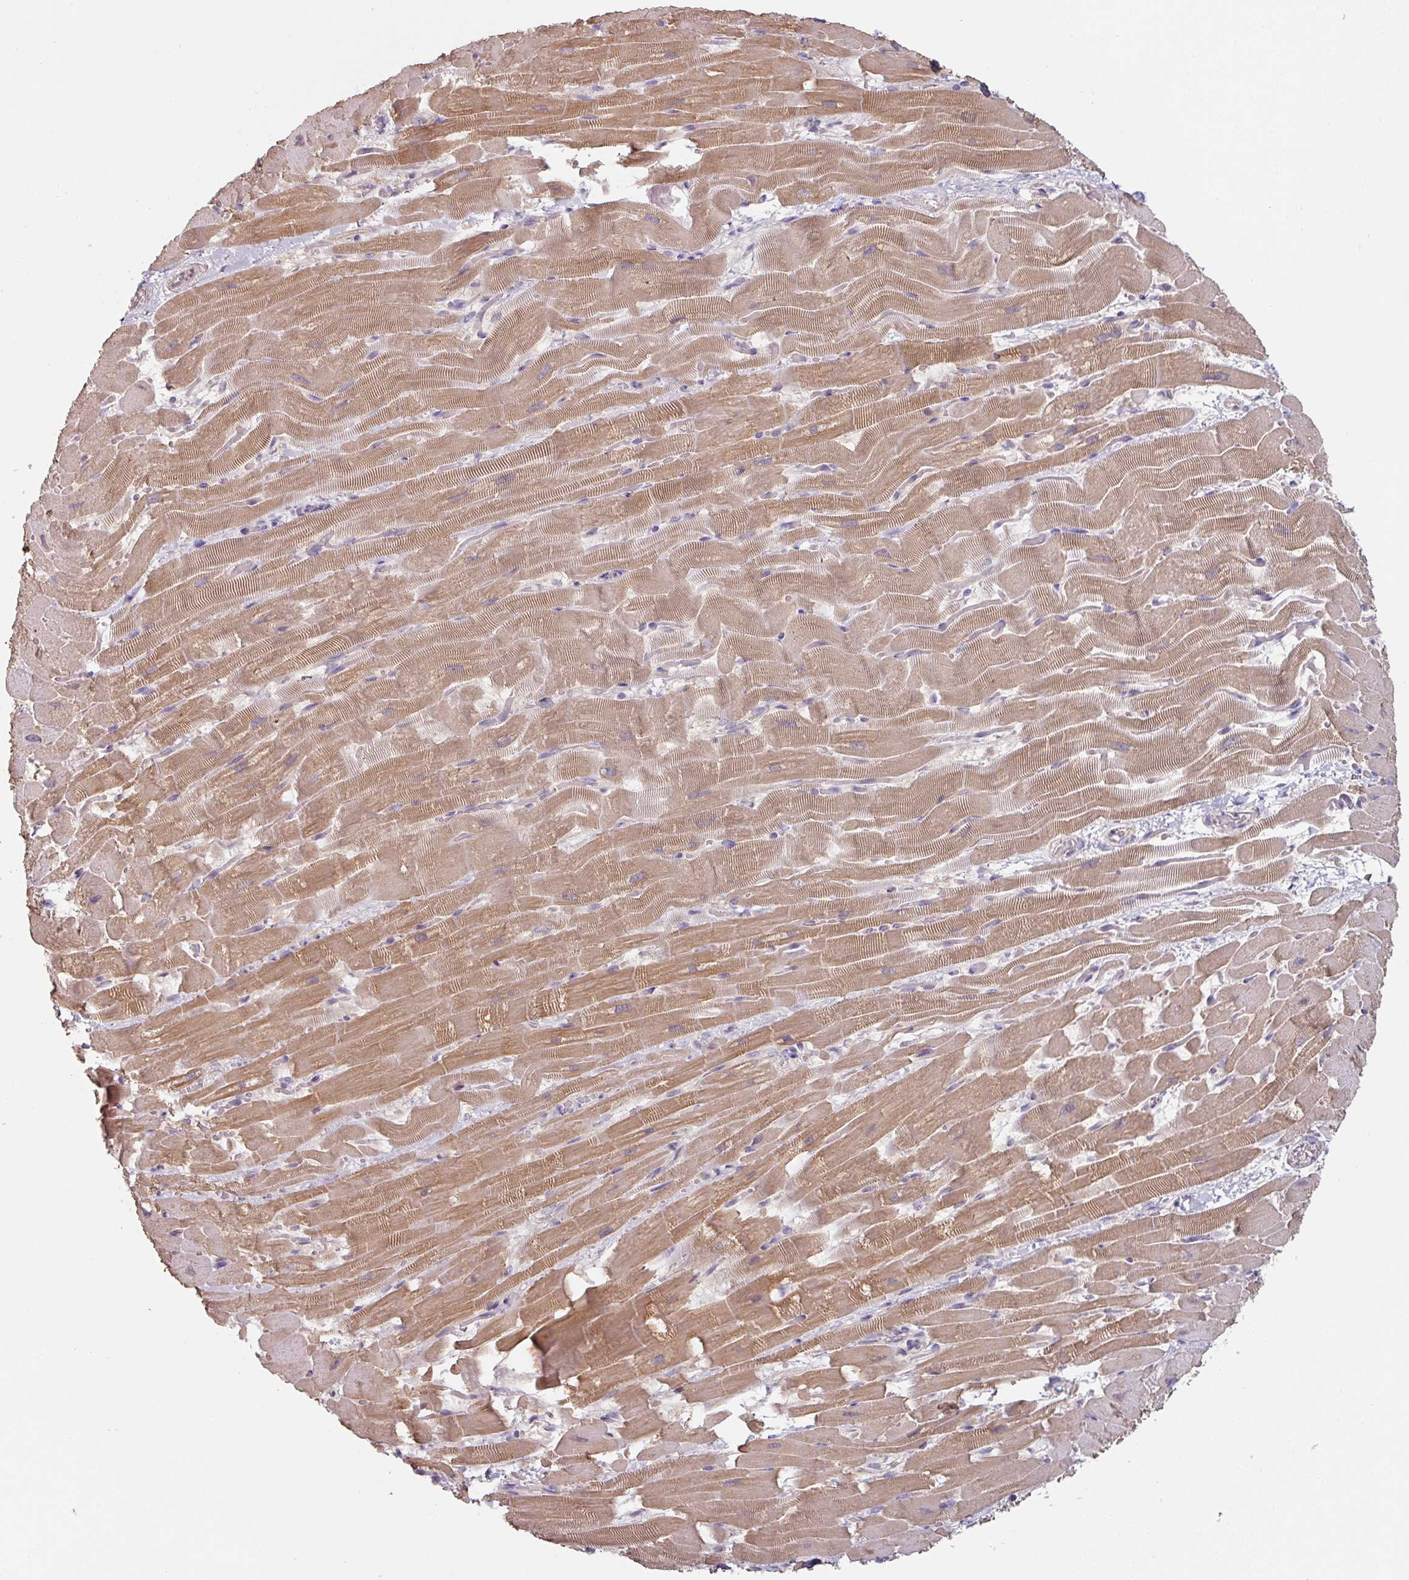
{"staining": {"intensity": "moderate", "quantity": ">75%", "location": "cytoplasmic/membranous"}, "tissue": "heart muscle", "cell_type": "Cardiomyocytes", "image_type": "normal", "snomed": [{"axis": "morphology", "description": "Normal tissue, NOS"}, {"axis": "topography", "description": "Heart"}], "caption": "Immunohistochemical staining of normal human heart muscle reveals moderate cytoplasmic/membranous protein staining in approximately >75% of cardiomyocytes.", "gene": "ZBTB6", "patient": {"sex": "male", "age": 37}}